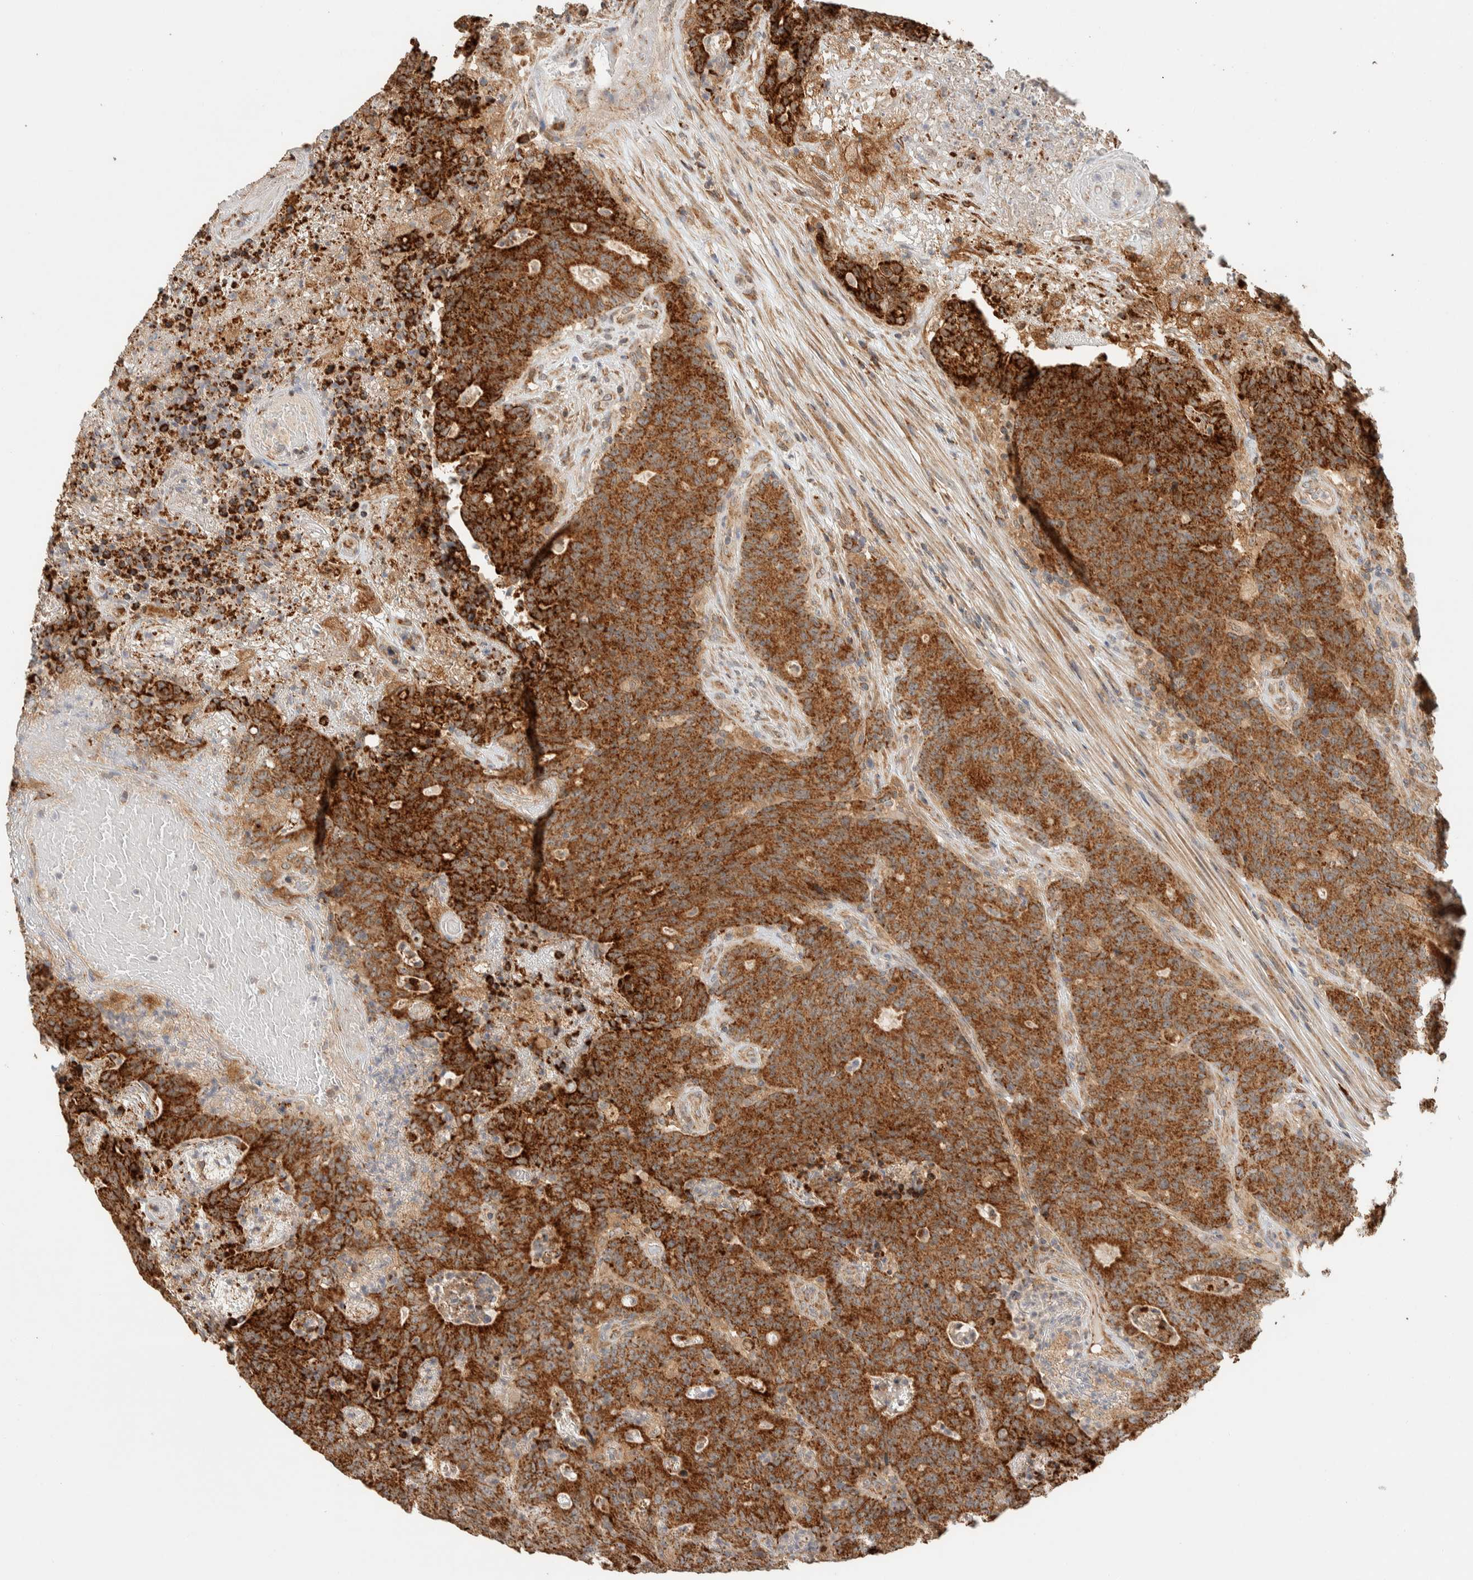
{"staining": {"intensity": "strong", "quantity": ">75%", "location": "cytoplasmic/membranous"}, "tissue": "colorectal cancer", "cell_type": "Tumor cells", "image_type": "cancer", "snomed": [{"axis": "morphology", "description": "Normal tissue, NOS"}, {"axis": "morphology", "description": "Adenocarcinoma, NOS"}, {"axis": "topography", "description": "Colon"}], "caption": "IHC histopathology image of neoplastic tissue: colorectal cancer (adenocarcinoma) stained using IHC shows high levels of strong protein expression localized specifically in the cytoplasmic/membranous of tumor cells, appearing as a cytoplasmic/membranous brown color.", "gene": "KIF9", "patient": {"sex": "female", "age": 75}}